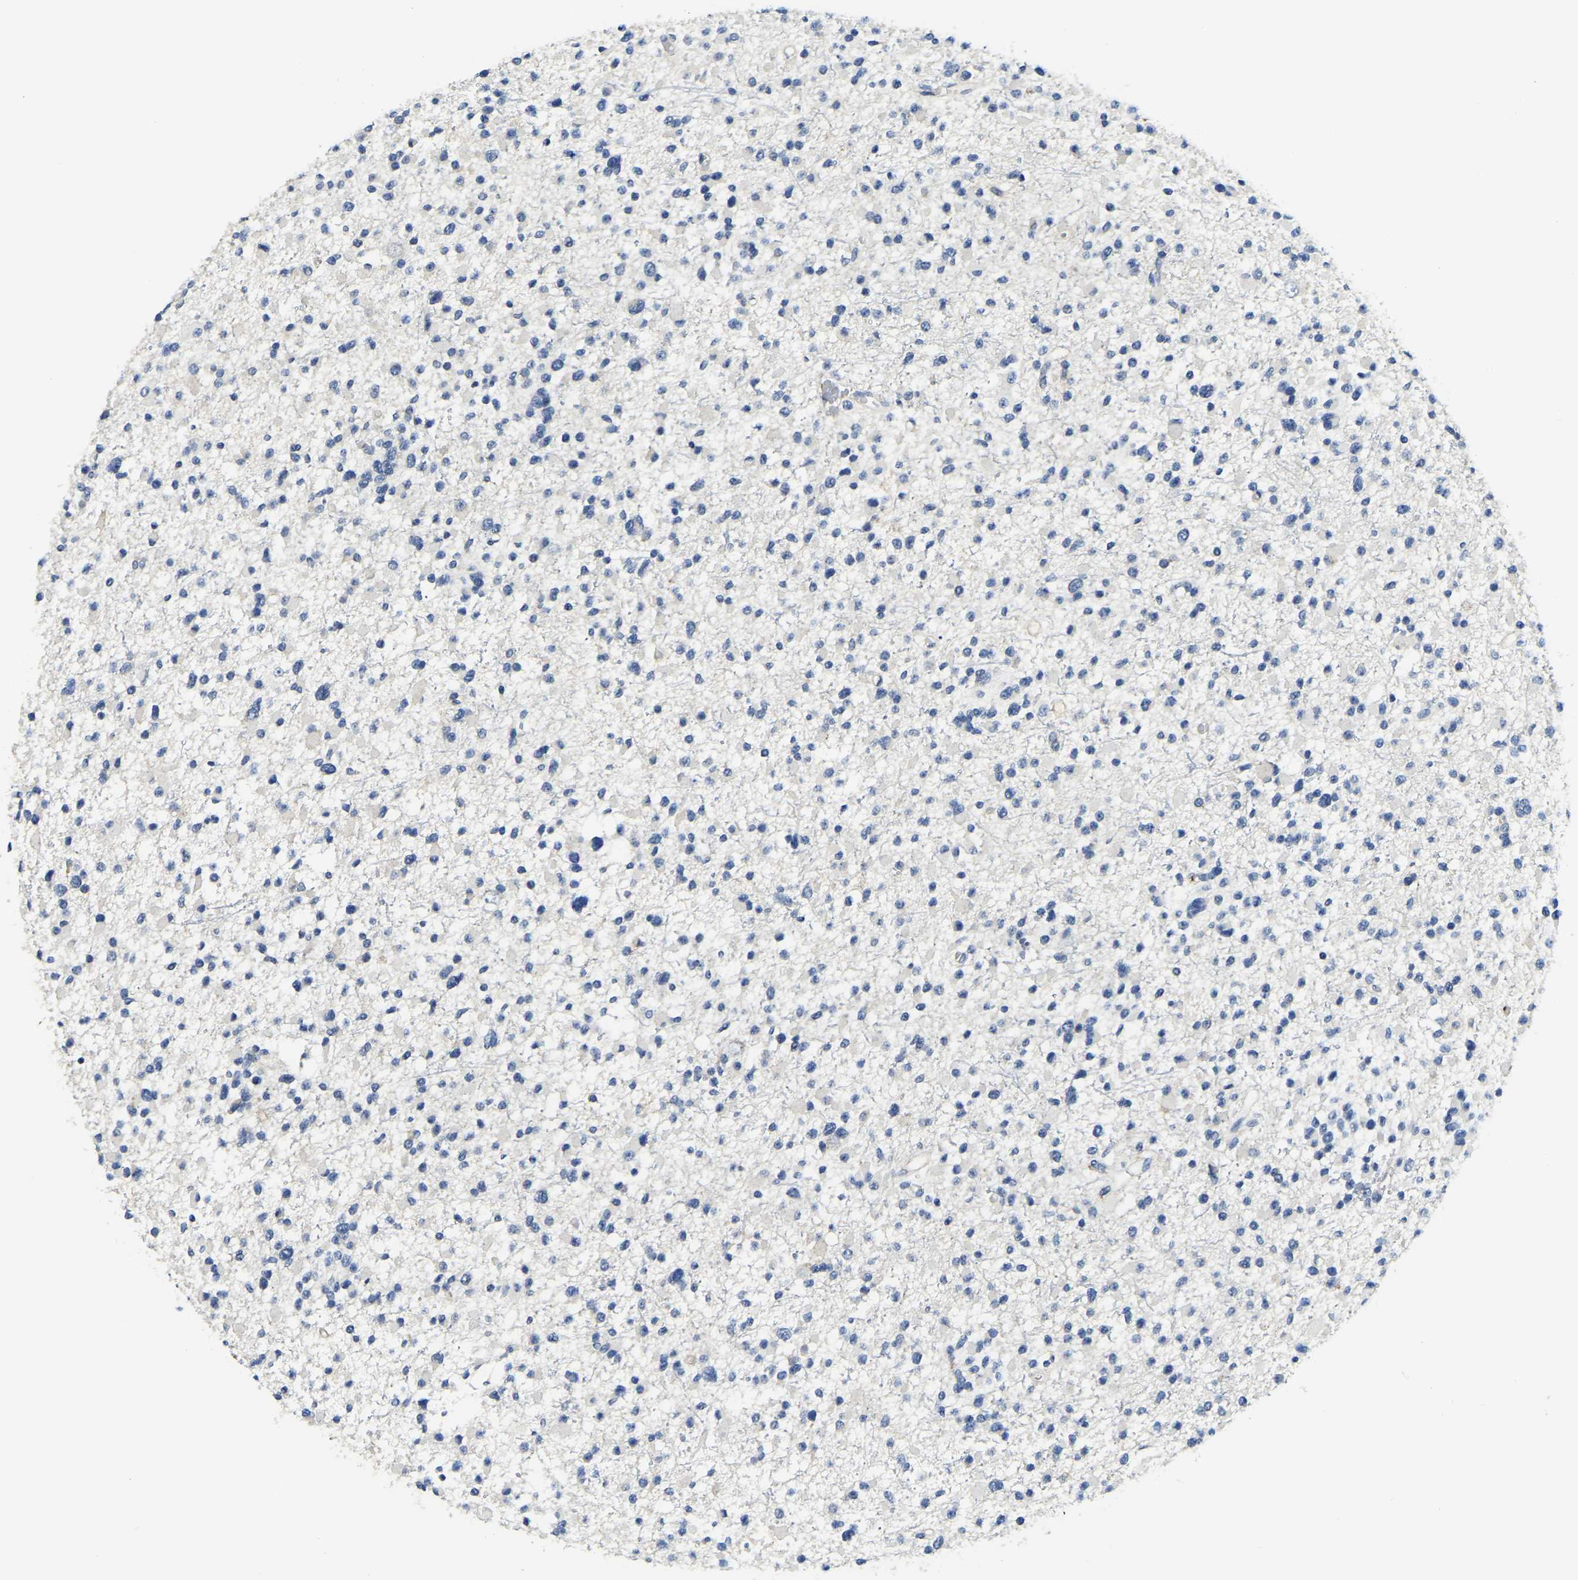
{"staining": {"intensity": "negative", "quantity": "none", "location": "none"}, "tissue": "glioma", "cell_type": "Tumor cells", "image_type": "cancer", "snomed": [{"axis": "morphology", "description": "Glioma, malignant, Low grade"}, {"axis": "topography", "description": "Brain"}], "caption": "There is no significant staining in tumor cells of glioma.", "gene": "ITGA2", "patient": {"sex": "female", "age": 22}}